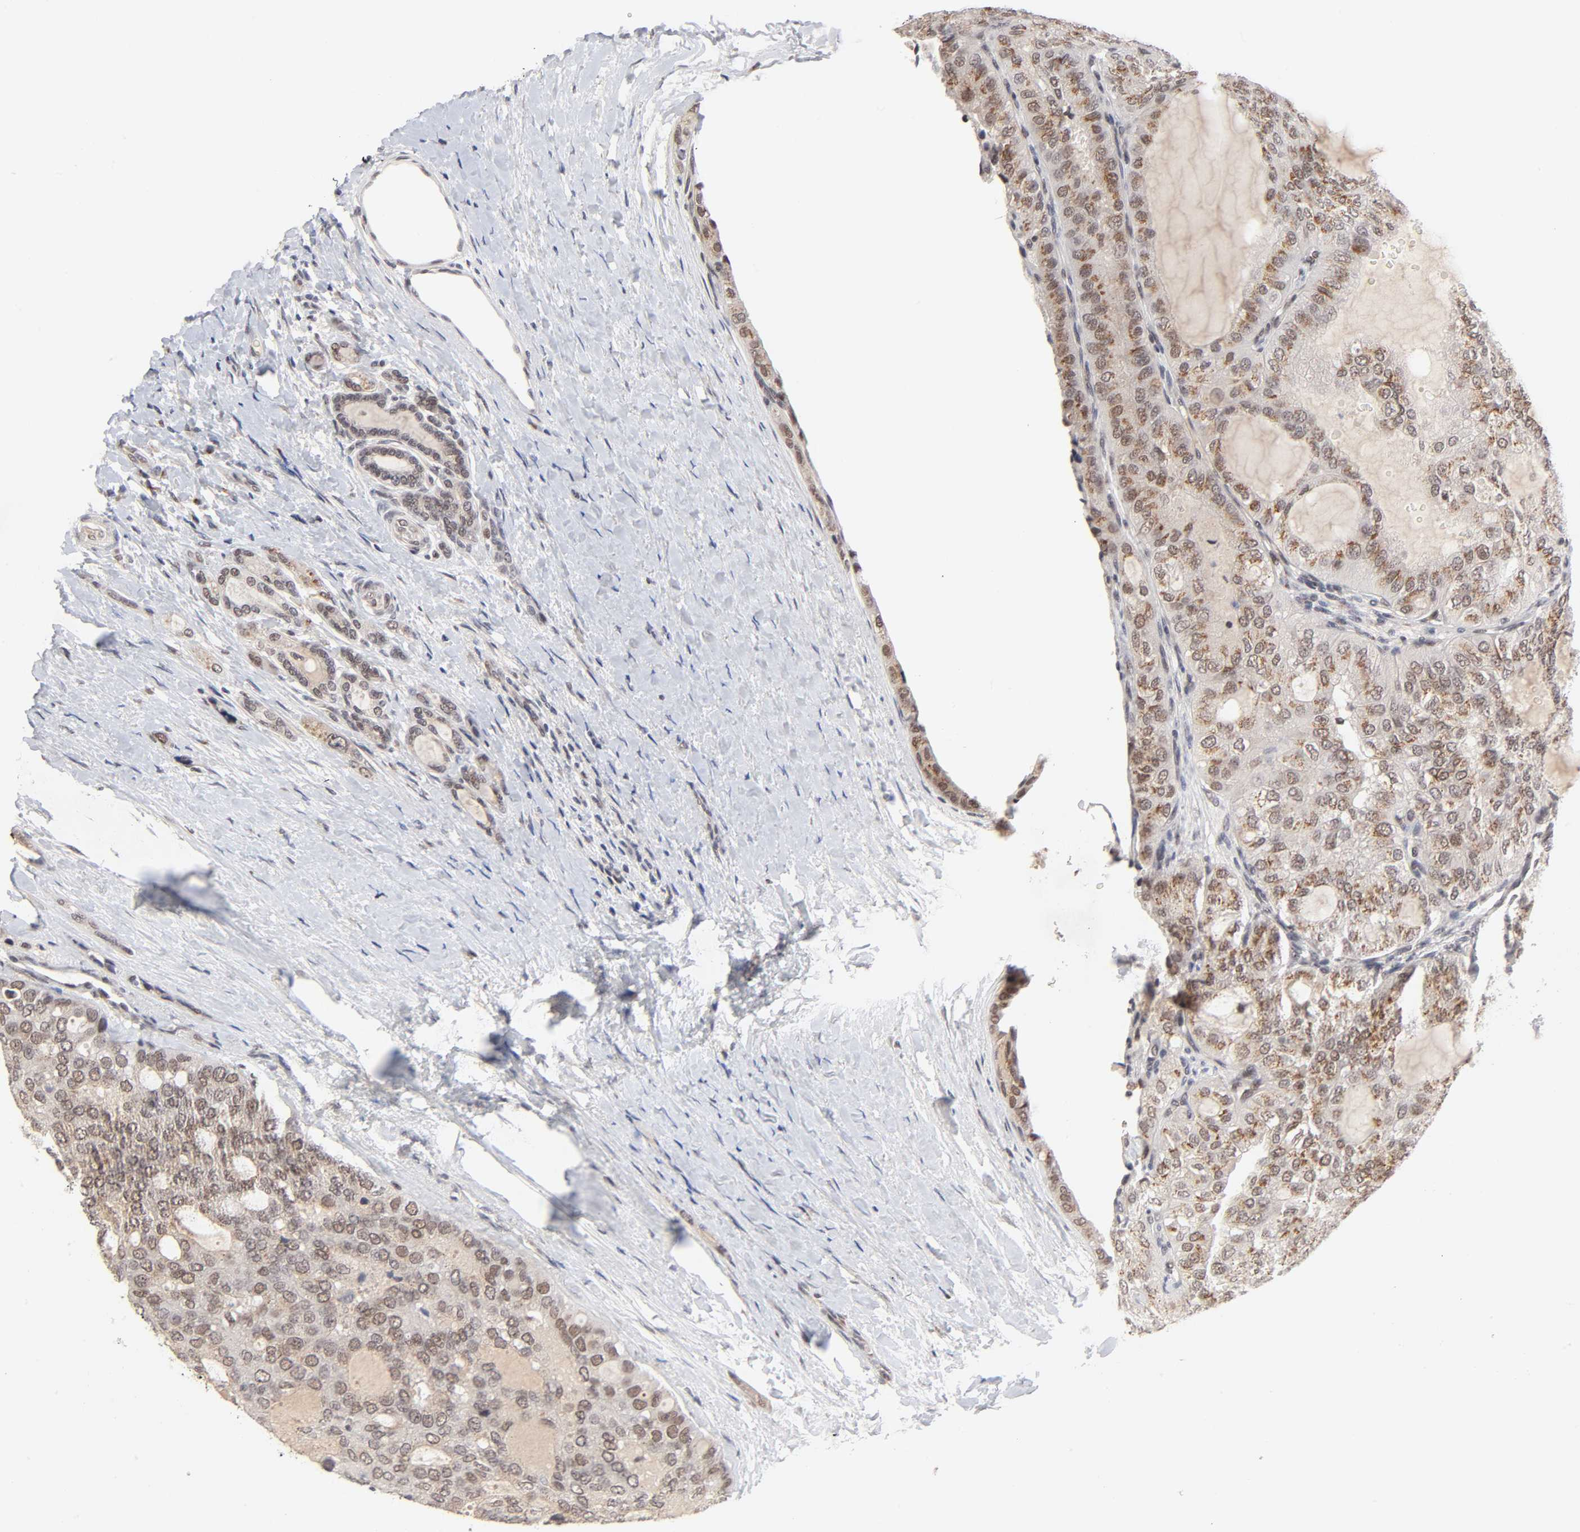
{"staining": {"intensity": "moderate", "quantity": "25%-75%", "location": "cytoplasmic/membranous,nuclear"}, "tissue": "thyroid cancer", "cell_type": "Tumor cells", "image_type": "cancer", "snomed": [{"axis": "morphology", "description": "Follicular adenoma carcinoma, NOS"}, {"axis": "topography", "description": "Thyroid gland"}], "caption": "Thyroid cancer (follicular adenoma carcinoma) stained with DAB (3,3'-diaminobenzidine) immunohistochemistry (IHC) reveals medium levels of moderate cytoplasmic/membranous and nuclear positivity in approximately 25%-75% of tumor cells.", "gene": "EP300", "patient": {"sex": "male", "age": 75}}